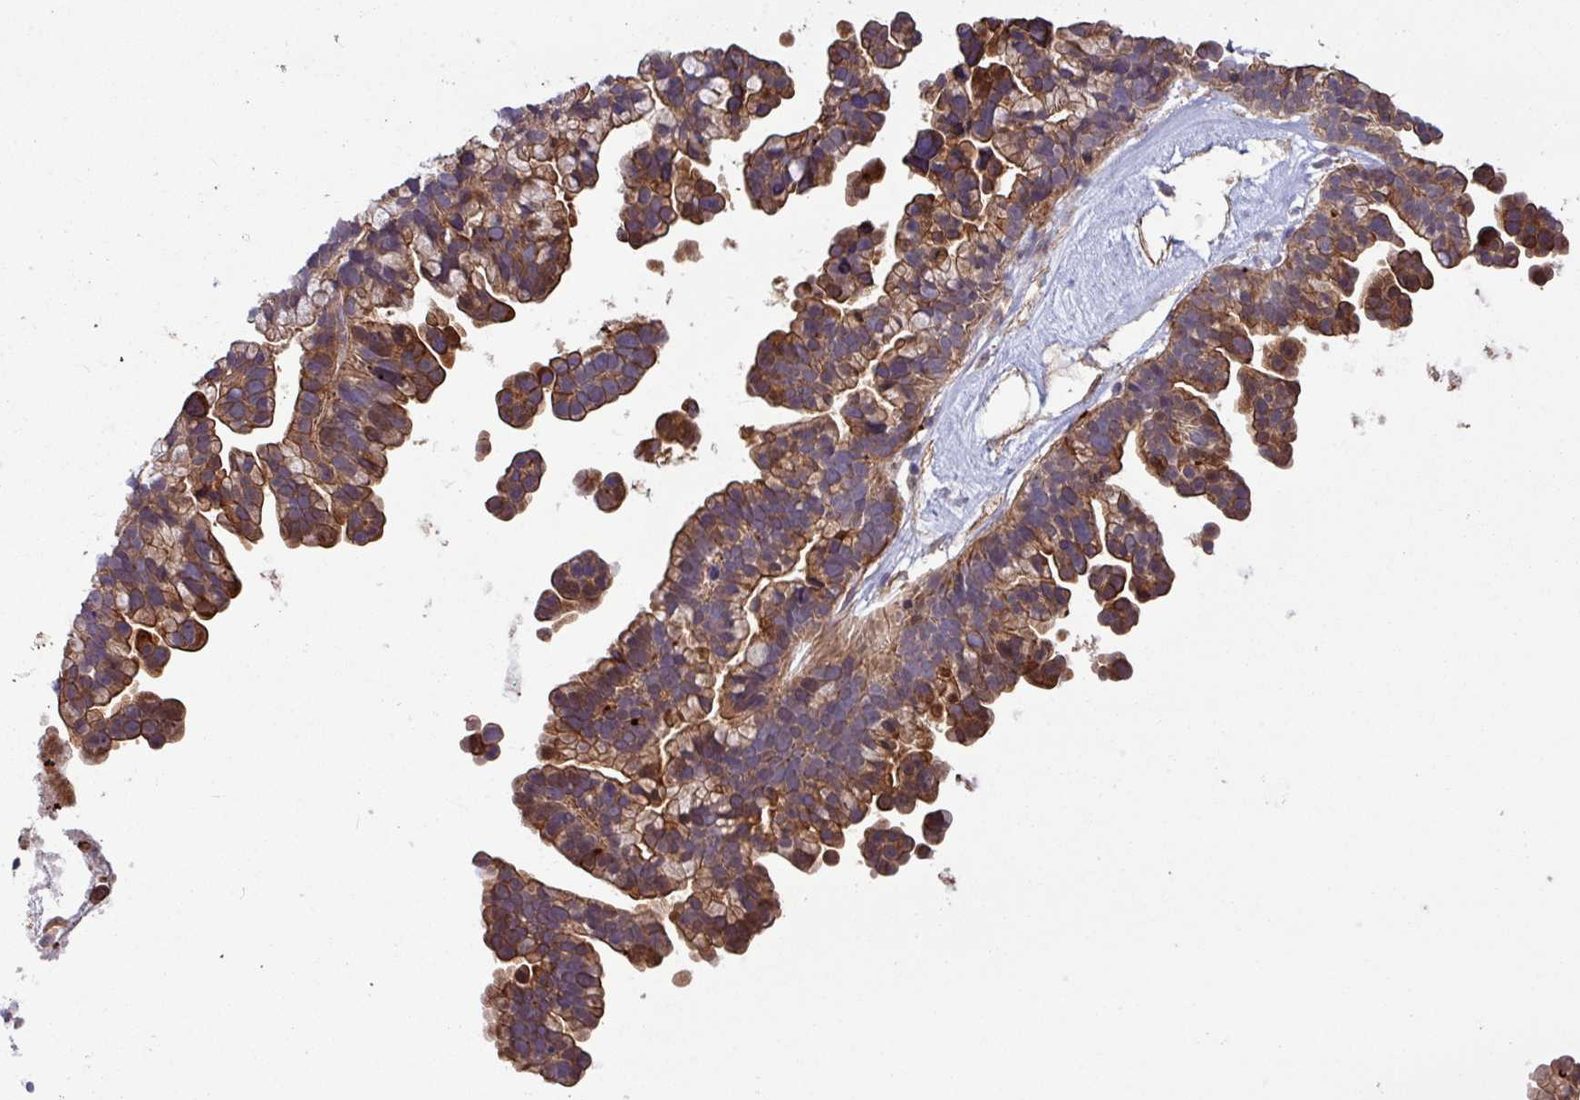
{"staining": {"intensity": "strong", "quantity": ">75%", "location": "cytoplasmic/membranous,nuclear"}, "tissue": "ovarian cancer", "cell_type": "Tumor cells", "image_type": "cancer", "snomed": [{"axis": "morphology", "description": "Cystadenocarcinoma, serous, NOS"}, {"axis": "topography", "description": "Ovary"}], "caption": "Immunohistochemistry of ovarian serous cystadenocarcinoma displays high levels of strong cytoplasmic/membranous and nuclear positivity in approximately >75% of tumor cells. Immunohistochemistry (ihc) stains the protein in brown and the nuclei are stained blue.", "gene": "CNTRL", "patient": {"sex": "female", "age": 56}}